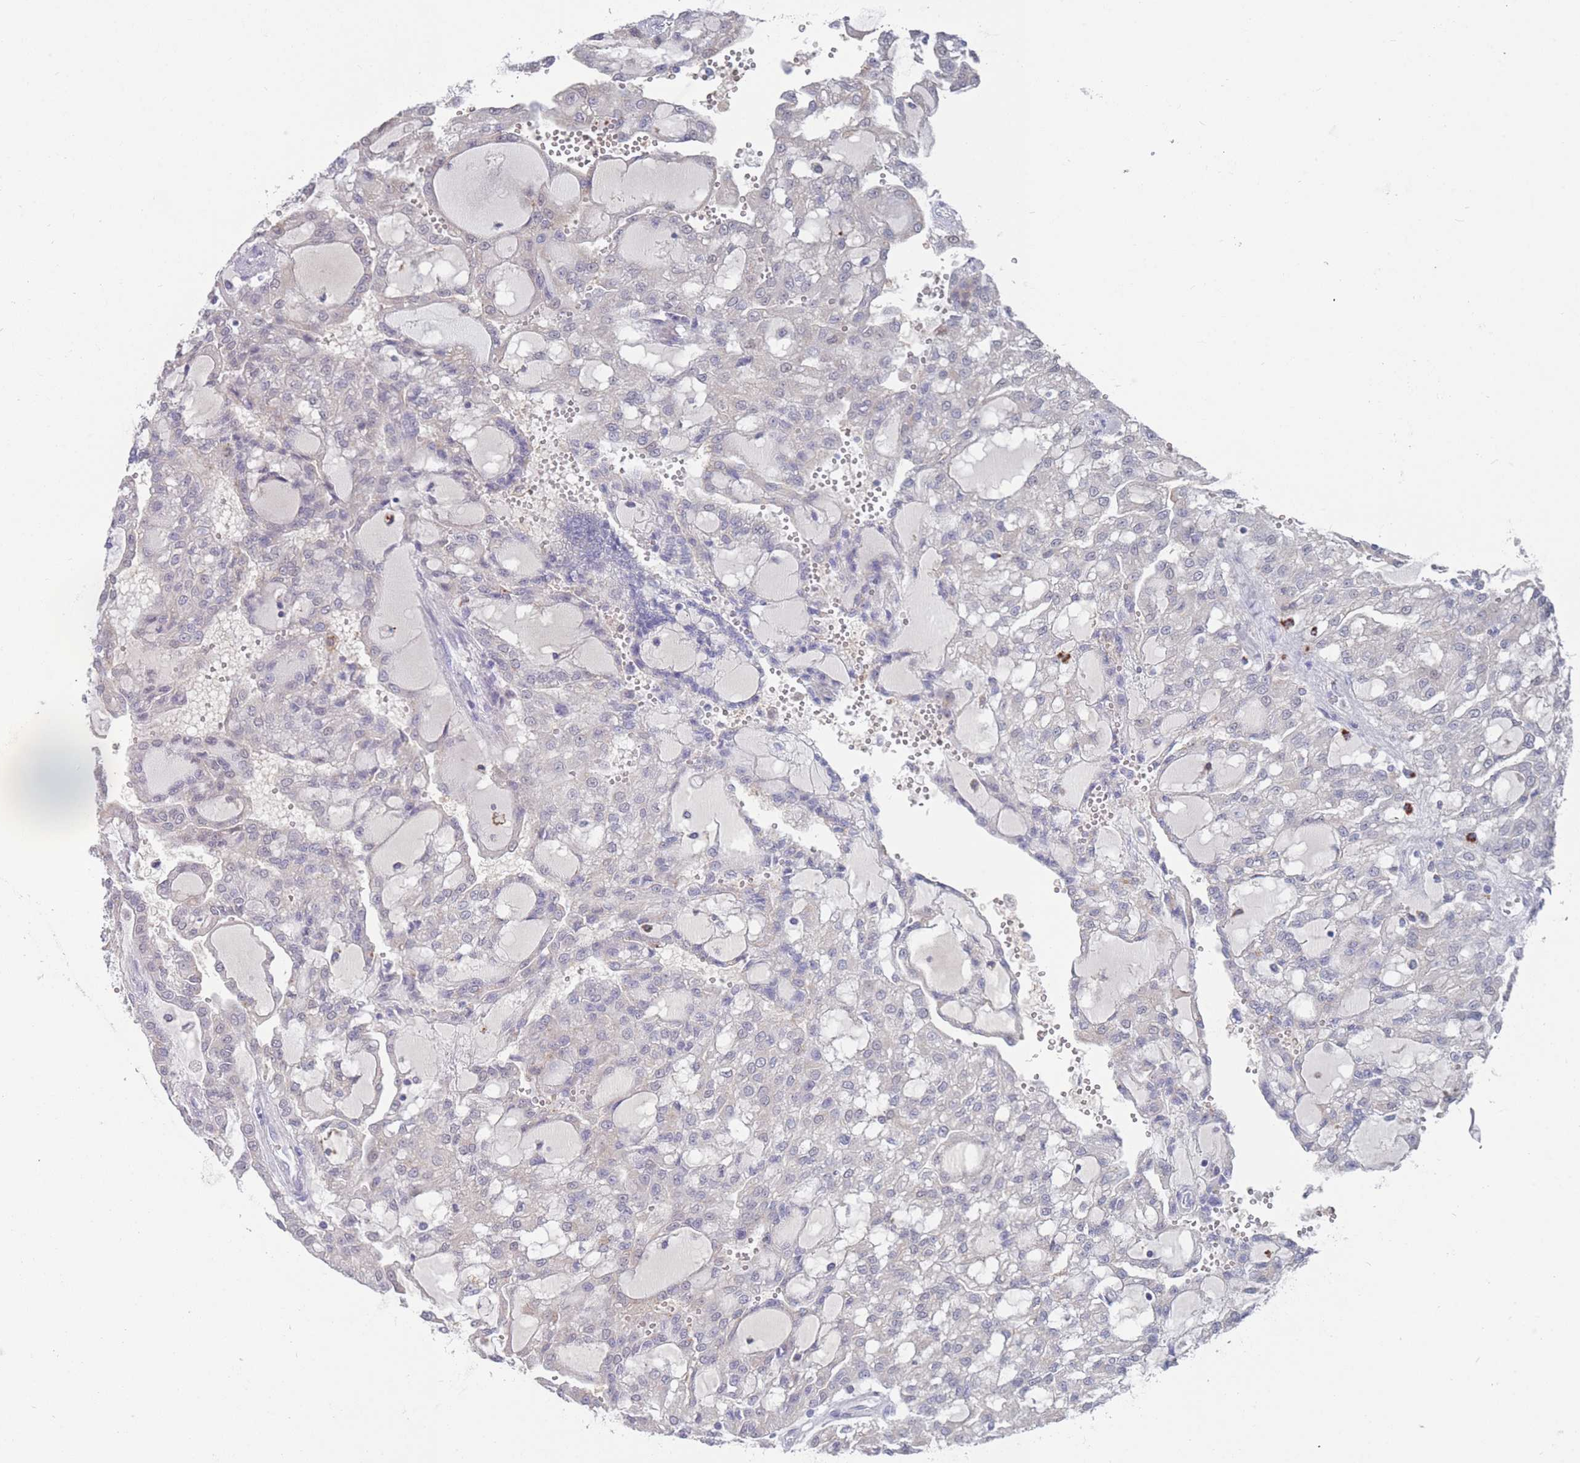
{"staining": {"intensity": "negative", "quantity": "none", "location": "none"}, "tissue": "renal cancer", "cell_type": "Tumor cells", "image_type": "cancer", "snomed": [{"axis": "morphology", "description": "Adenocarcinoma, NOS"}, {"axis": "topography", "description": "Kidney"}], "caption": "An image of renal cancer (adenocarcinoma) stained for a protein reveals no brown staining in tumor cells.", "gene": "CYP51A1", "patient": {"sex": "male", "age": 63}}